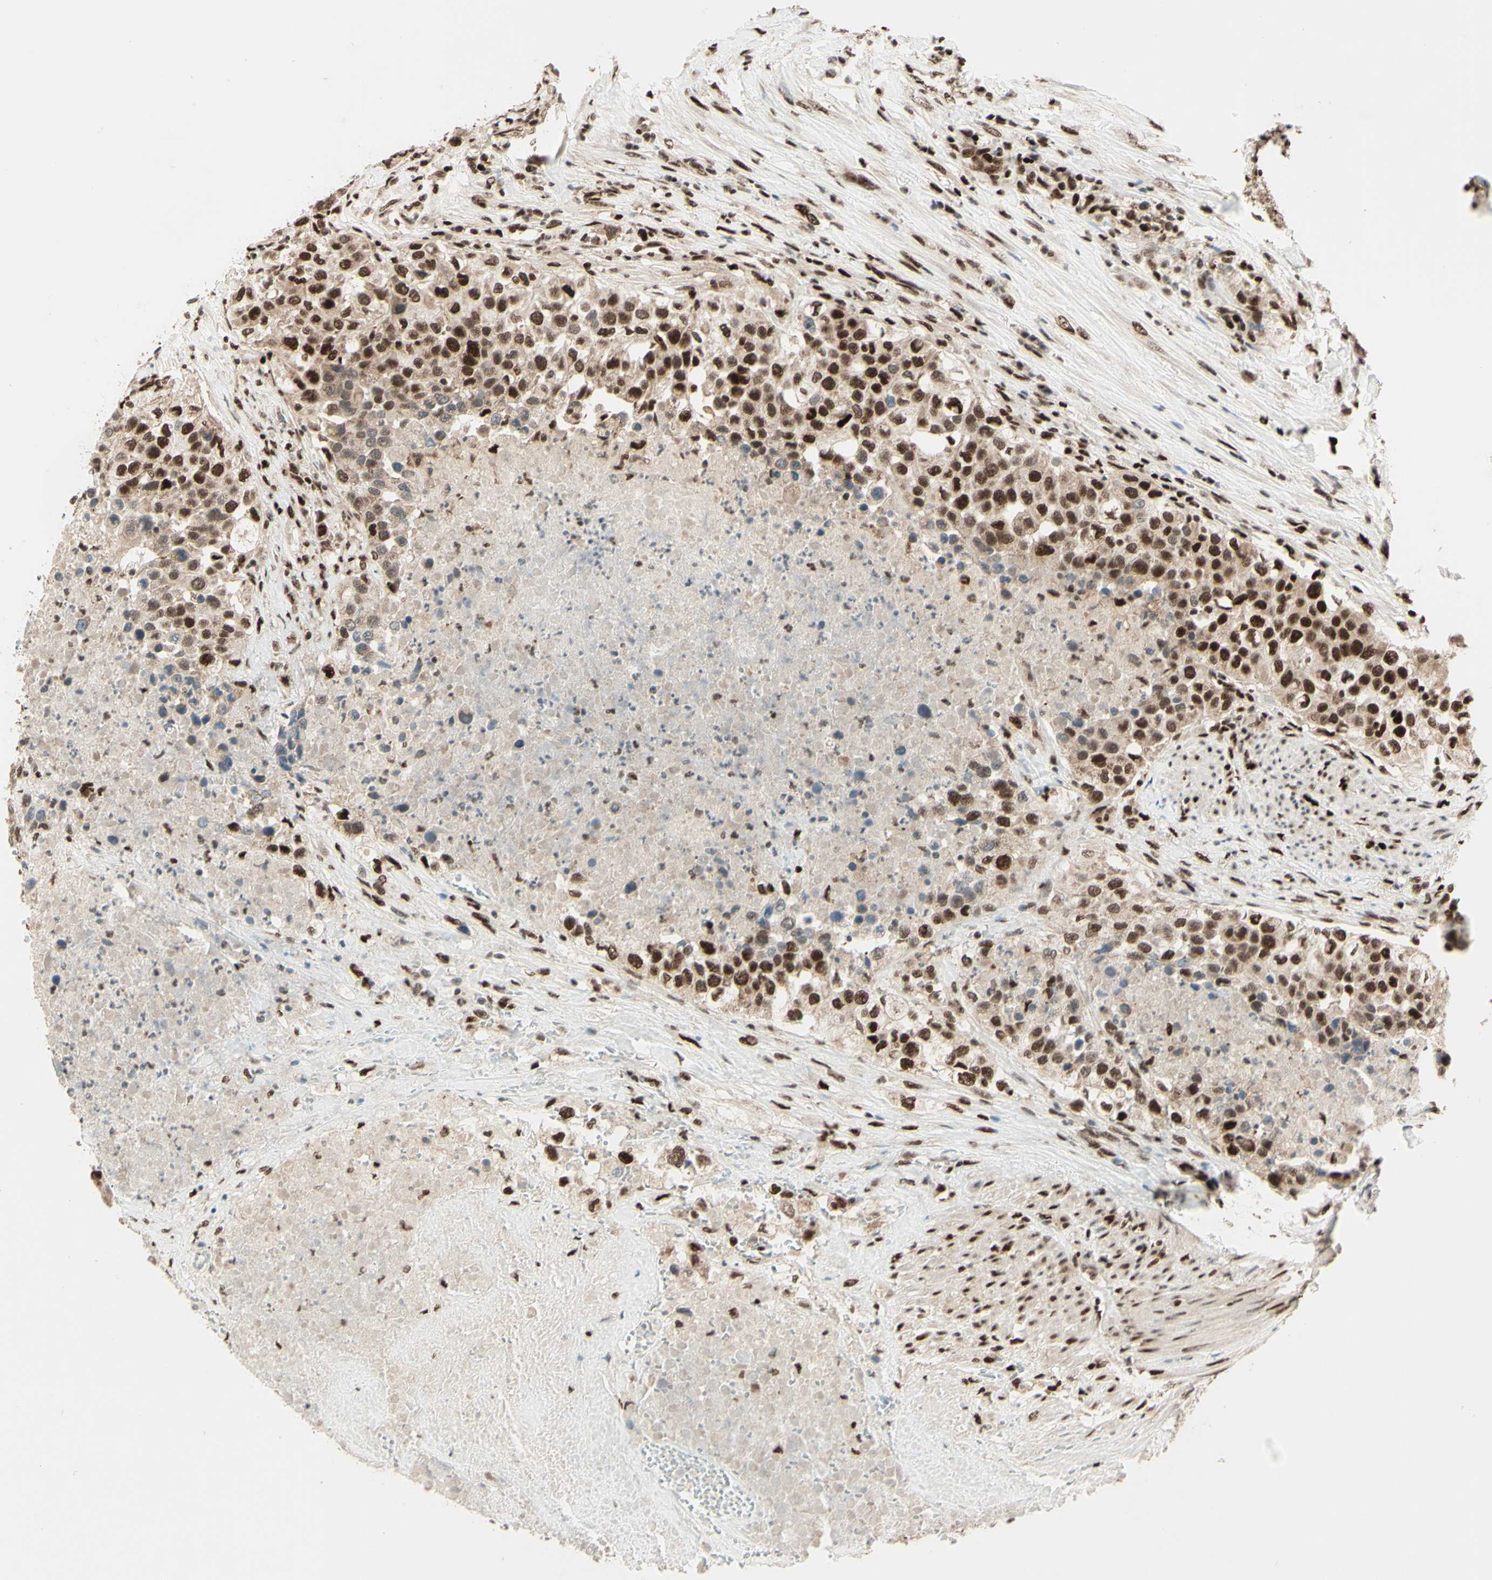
{"staining": {"intensity": "strong", "quantity": ">75%", "location": "nuclear"}, "tissue": "urothelial cancer", "cell_type": "Tumor cells", "image_type": "cancer", "snomed": [{"axis": "morphology", "description": "Urothelial carcinoma, High grade"}, {"axis": "topography", "description": "Urinary bladder"}], "caption": "Tumor cells show high levels of strong nuclear positivity in approximately >75% of cells in human urothelial carcinoma (high-grade). Using DAB (3,3'-diaminobenzidine) (brown) and hematoxylin (blue) stains, captured at high magnification using brightfield microscopy.", "gene": "NR3C1", "patient": {"sex": "female", "age": 80}}